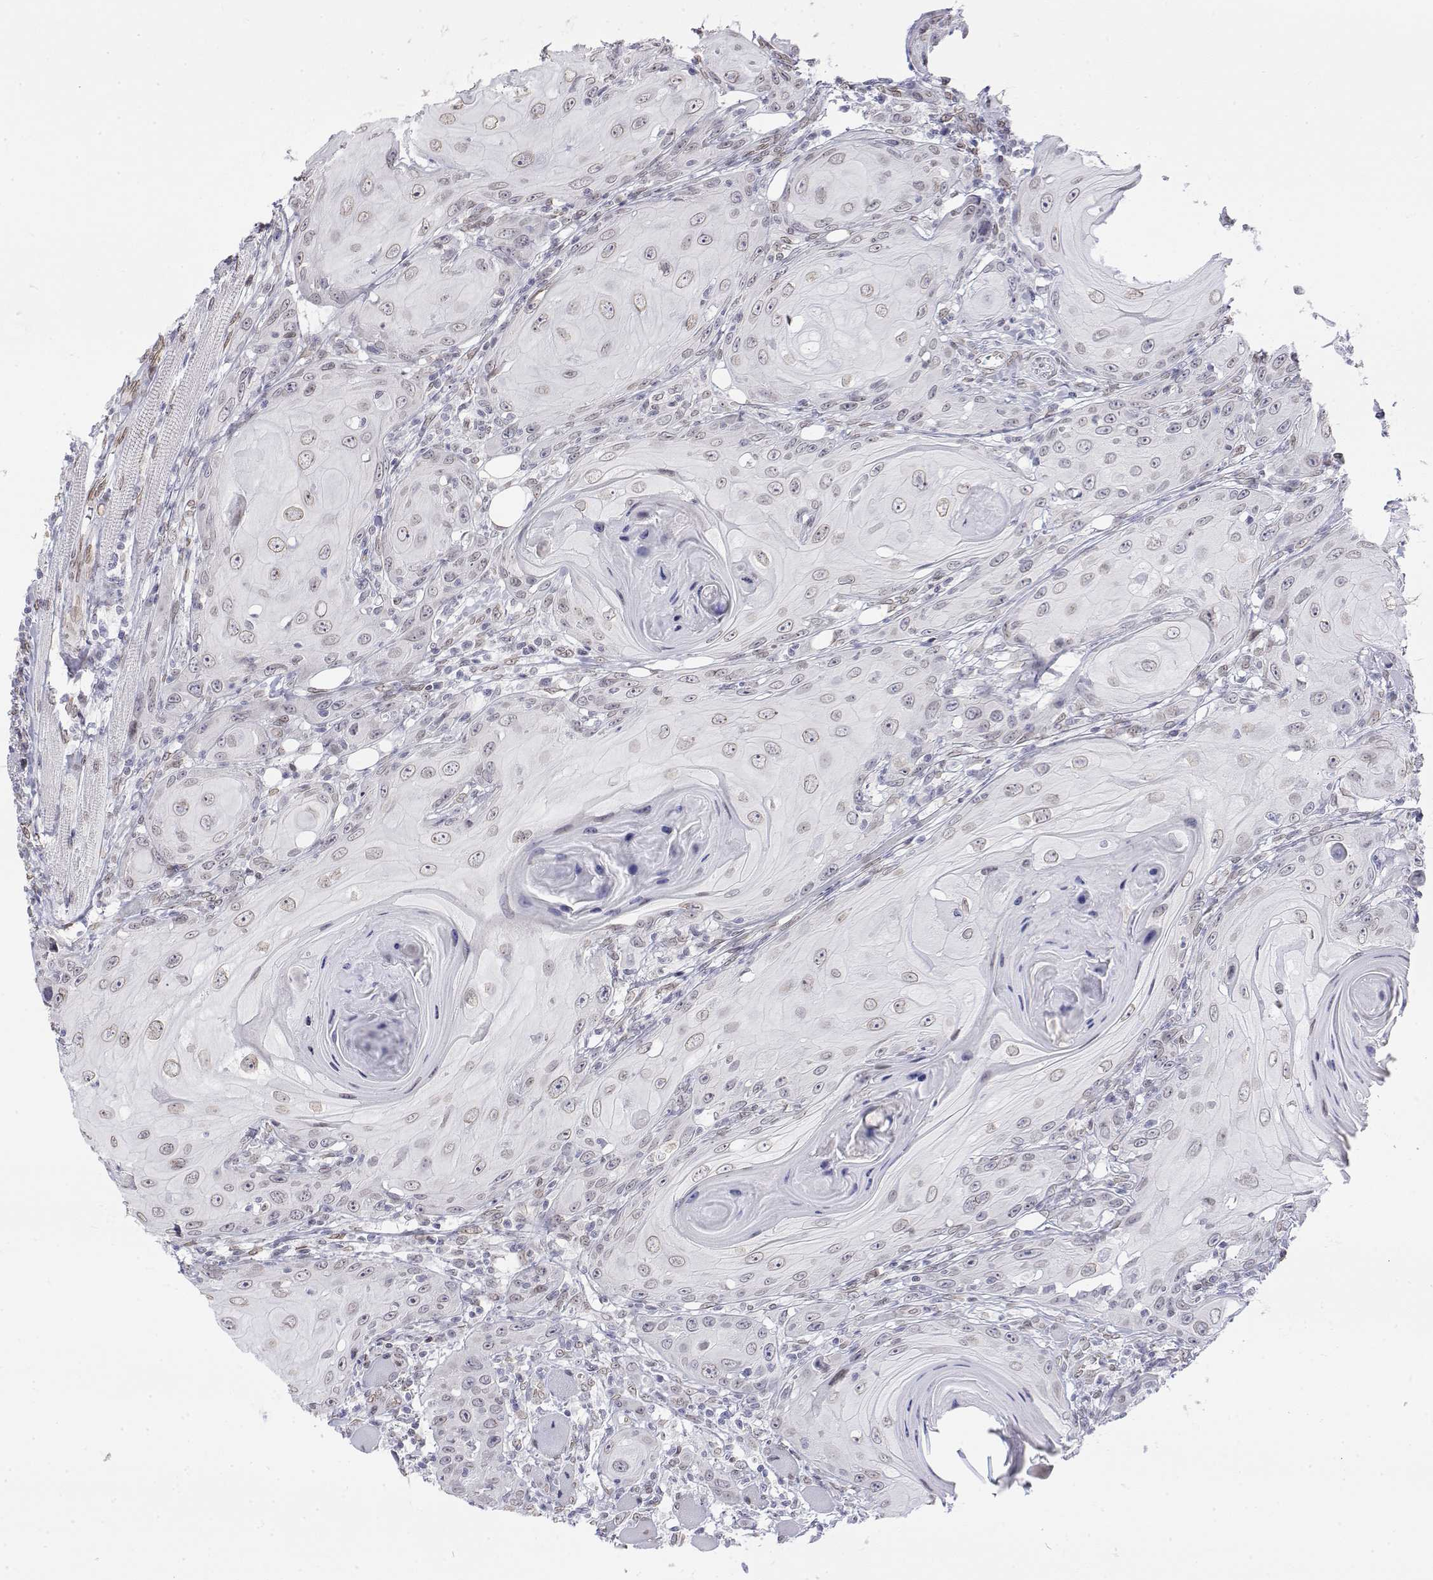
{"staining": {"intensity": "weak", "quantity": "25%-75%", "location": "cytoplasmic/membranous,nuclear"}, "tissue": "head and neck cancer", "cell_type": "Tumor cells", "image_type": "cancer", "snomed": [{"axis": "morphology", "description": "Squamous cell carcinoma, NOS"}, {"axis": "topography", "description": "Head-Neck"}], "caption": "Head and neck cancer stained with a protein marker demonstrates weak staining in tumor cells.", "gene": "ZNF532", "patient": {"sex": "female", "age": 80}}